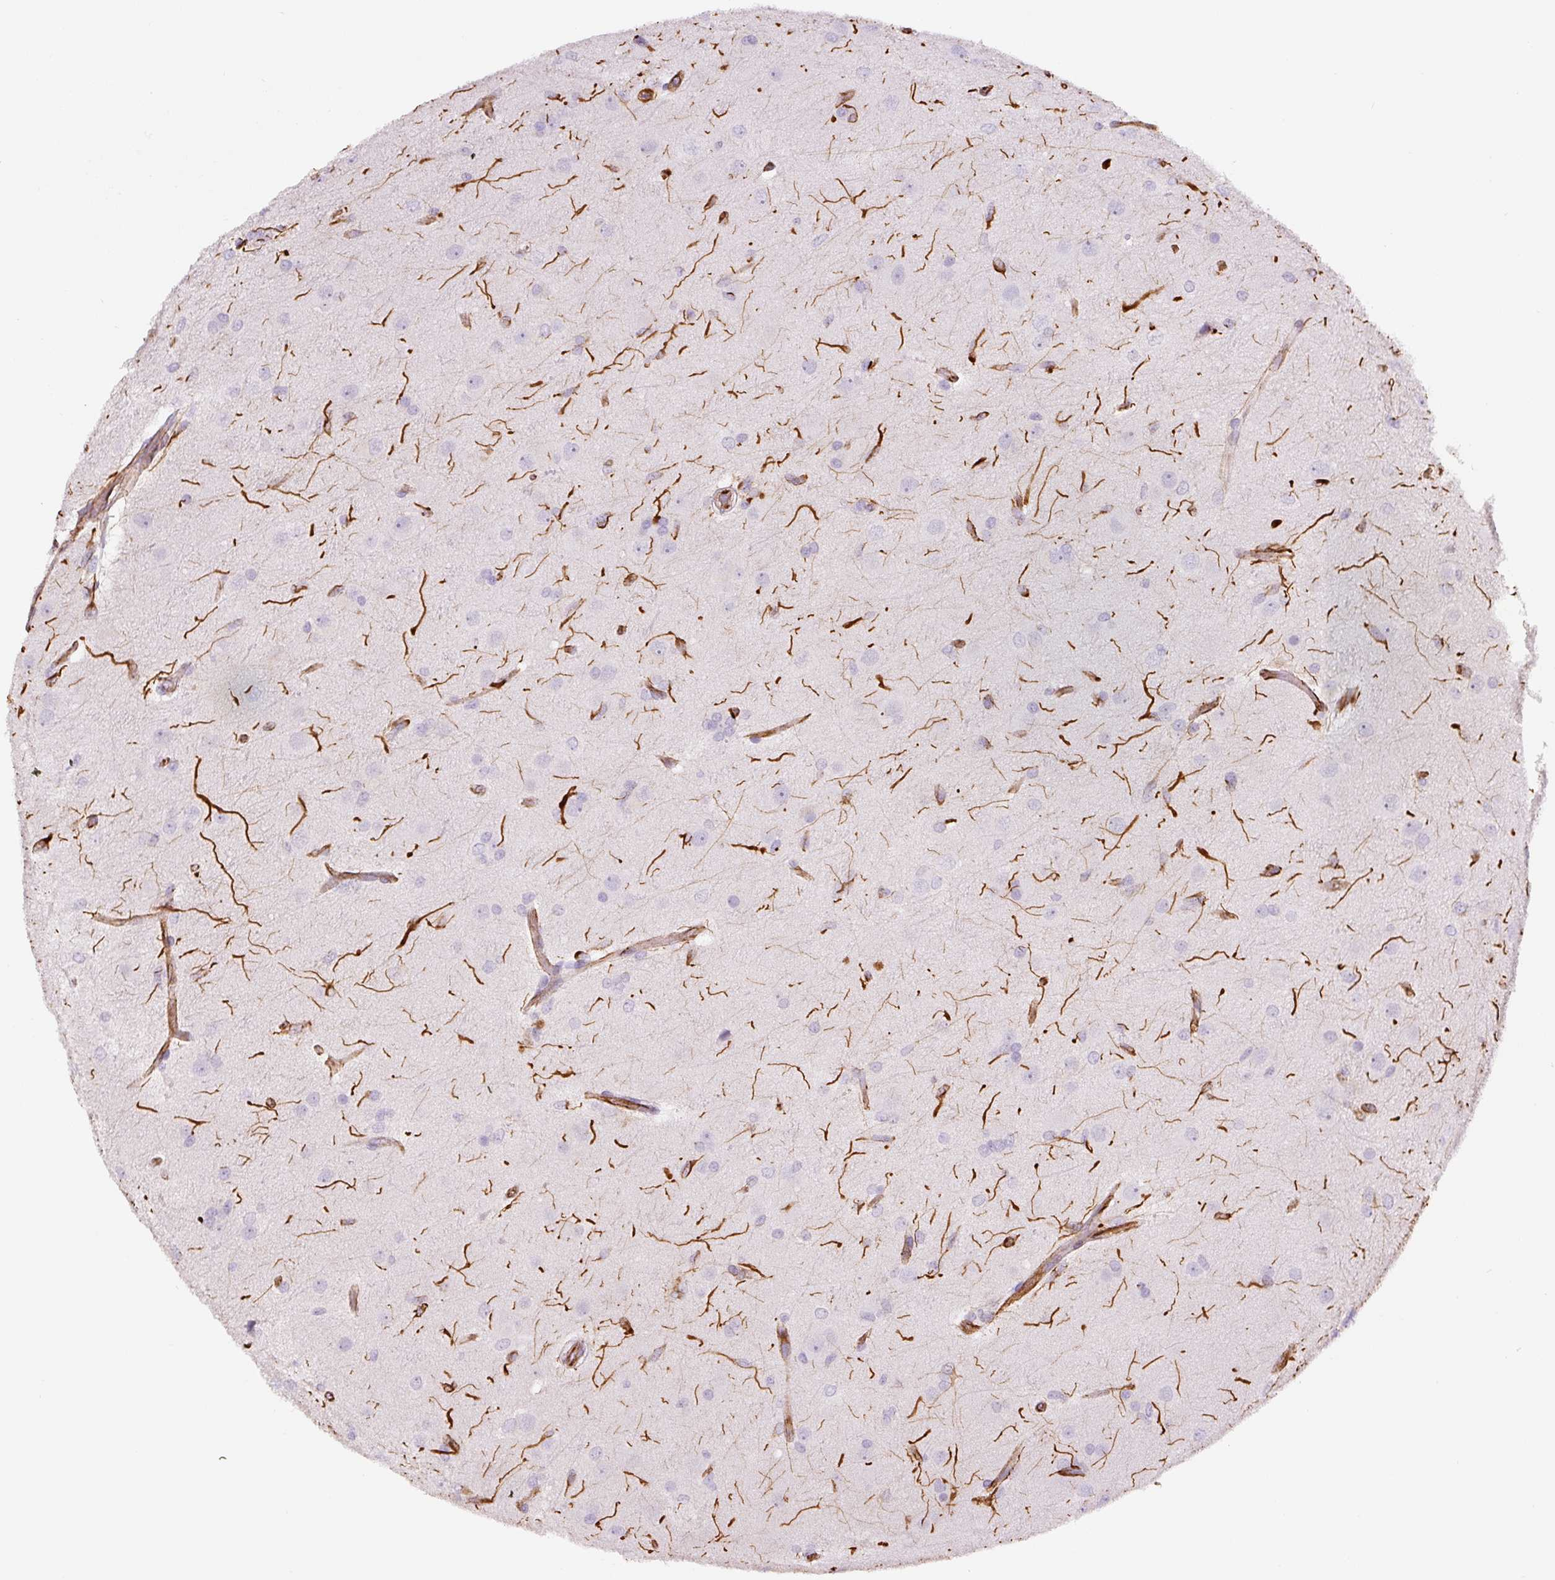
{"staining": {"intensity": "negative", "quantity": "none", "location": "none"}, "tissue": "glioma", "cell_type": "Tumor cells", "image_type": "cancer", "snomed": [{"axis": "morphology", "description": "Glioma, malignant, High grade"}, {"axis": "topography", "description": "Brain"}], "caption": "Micrograph shows no protein positivity in tumor cells of glioma tissue.", "gene": "NES", "patient": {"sex": "male", "age": 53}}